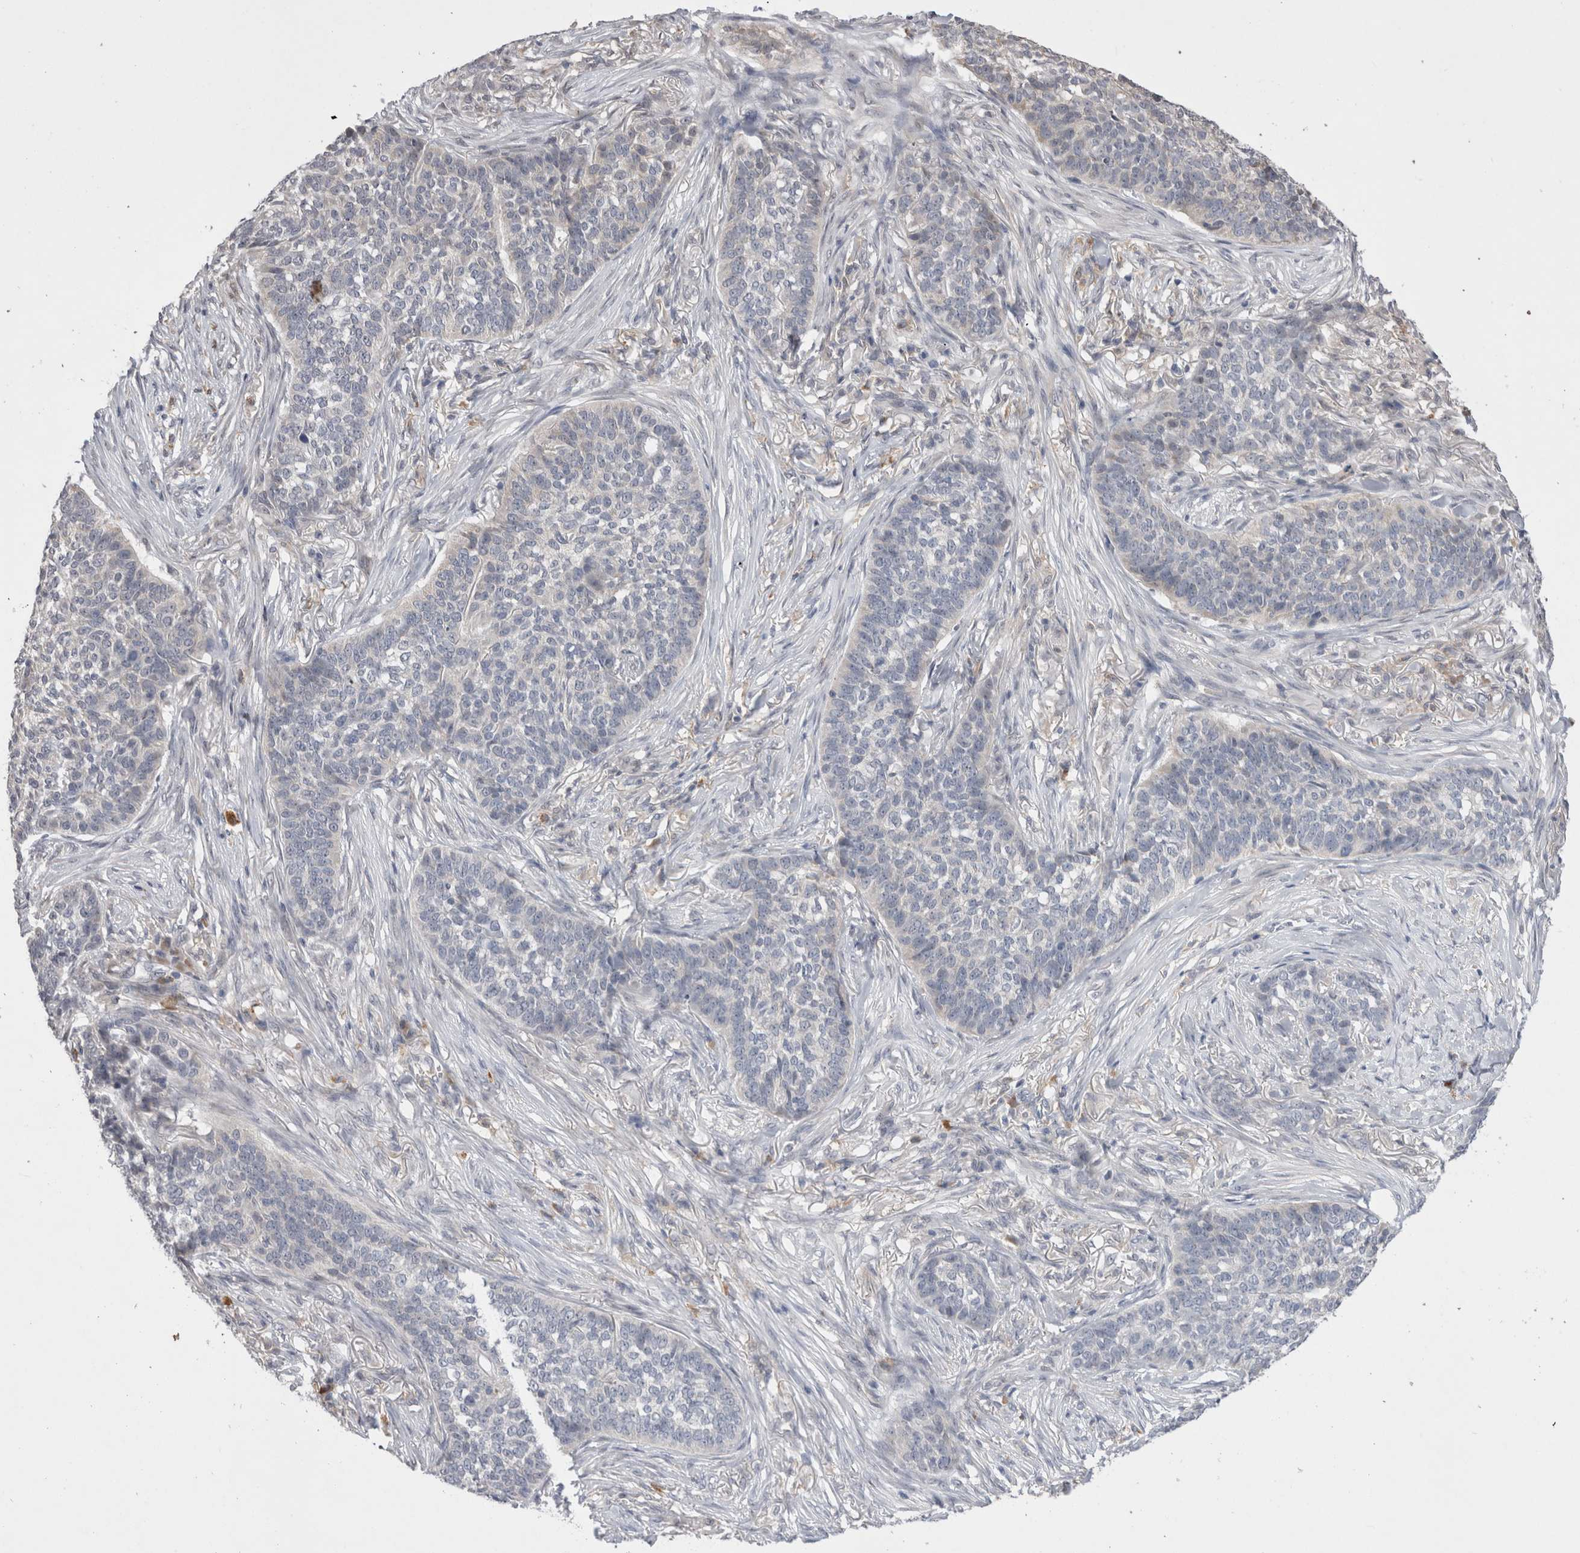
{"staining": {"intensity": "negative", "quantity": "none", "location": "none"}, "tissue": "skin cancer", "cell_type": "Tumor cells", "image_type": "cancer", "snomed": [{"axis": "morphology", "description": "Basal cell carcinoma"}, {"axis": "topography", "description": "Skin"}], "caption": "Tumor cells are negative for protein expression in human basal cell carcinoma (skin).", "gene": "VSIG4", "patient": {"sex": "male", "age": 85}}